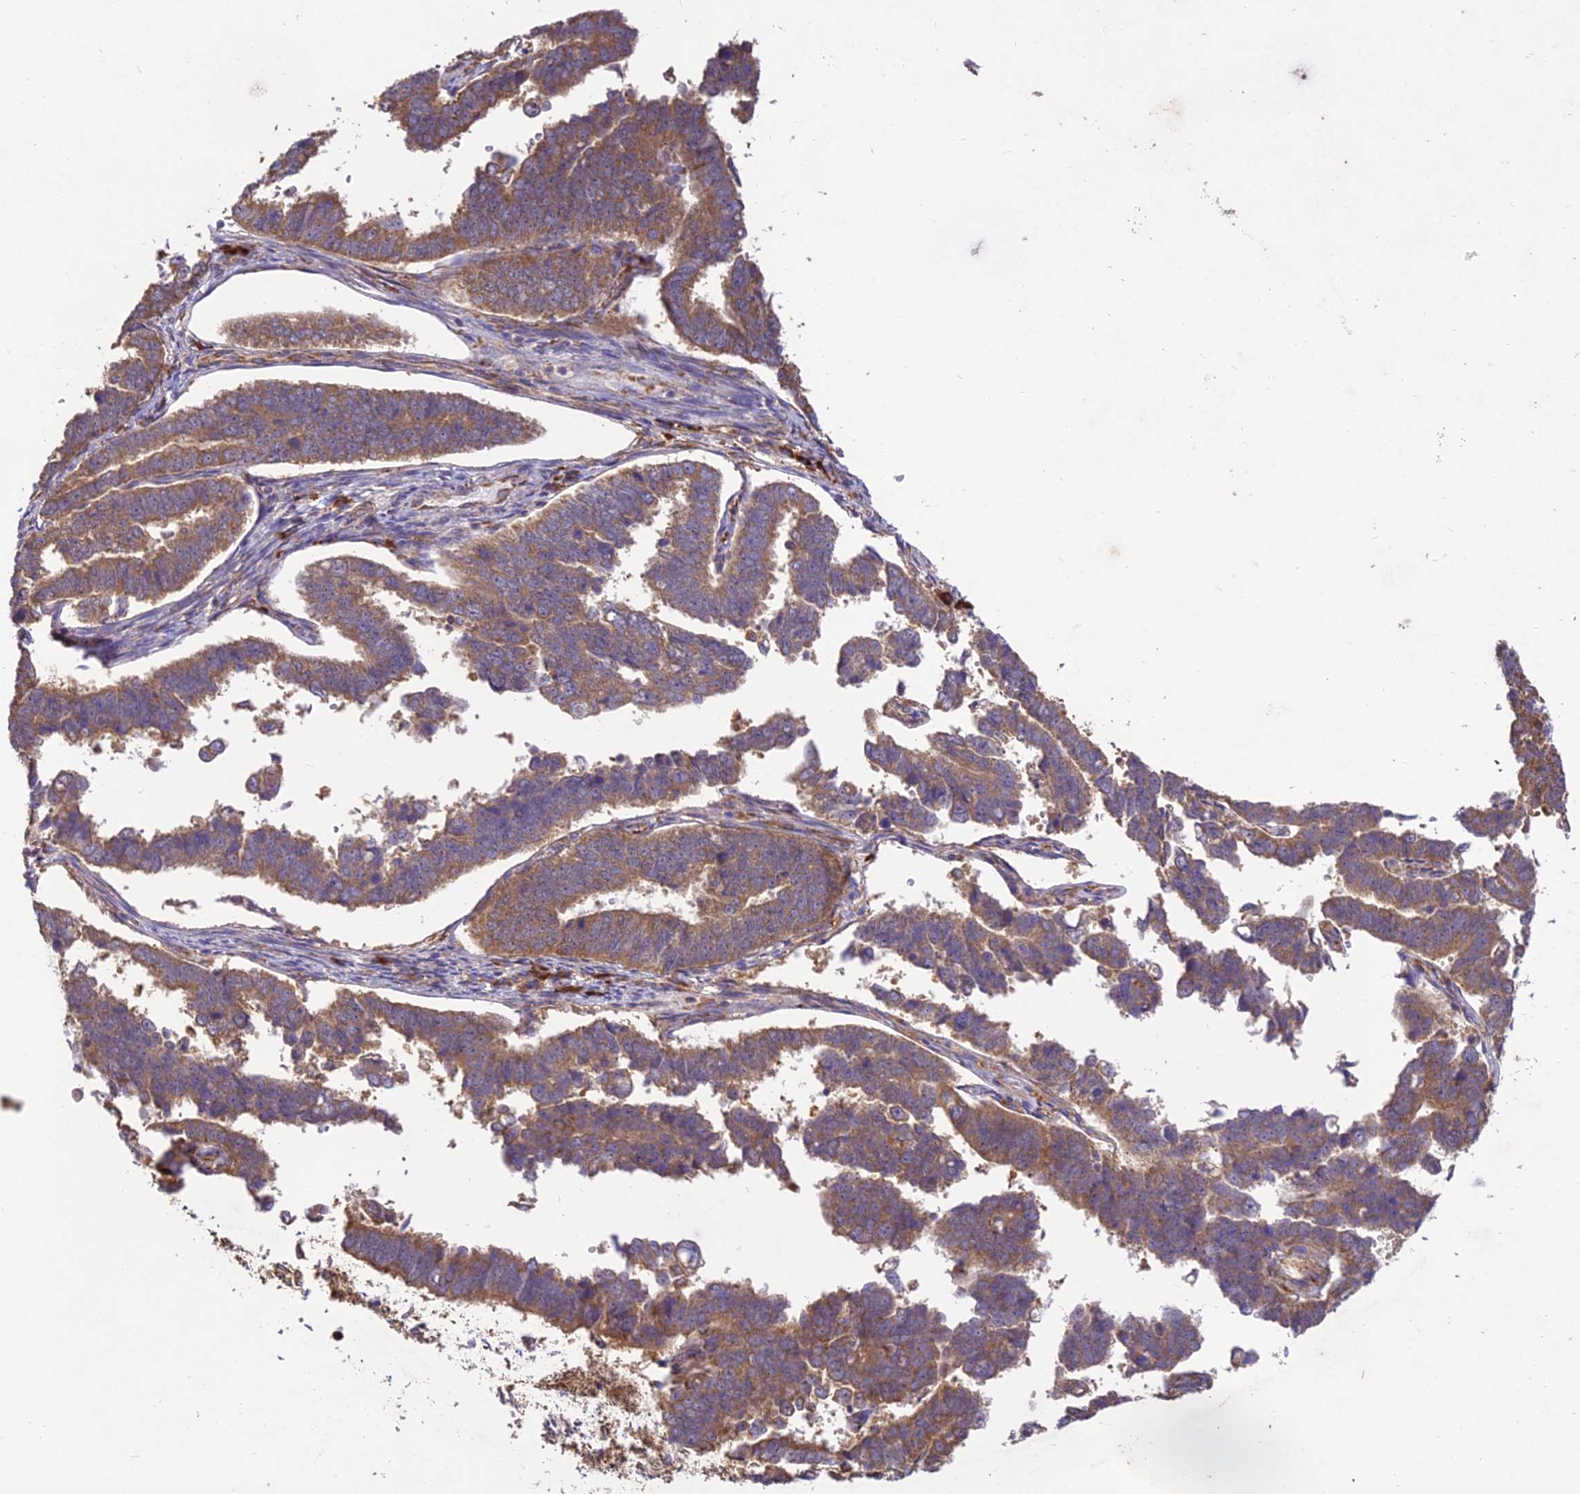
{"staining": {"intensity": "moderate", "quantity": ">75%", "location": "cytoplasmic/membranous"}, "tissue": "endometrial cancer", "cell_type": "Tumor cells", "image_type": "cancer", "snomed": [{"axis": "morphology", "description": "Adenocarcinoma, NOS"}, {"axis": "topography", "description": "Endometrium"}], "caption": "Endometrial adenocarcinoma stained with a brown dye exhibits moderate cytoplasmic/membranous positive positivity in about >75% of tumor cells.", "gene": "NXNL2", "patient": {"sex": "female", "age": 75}}